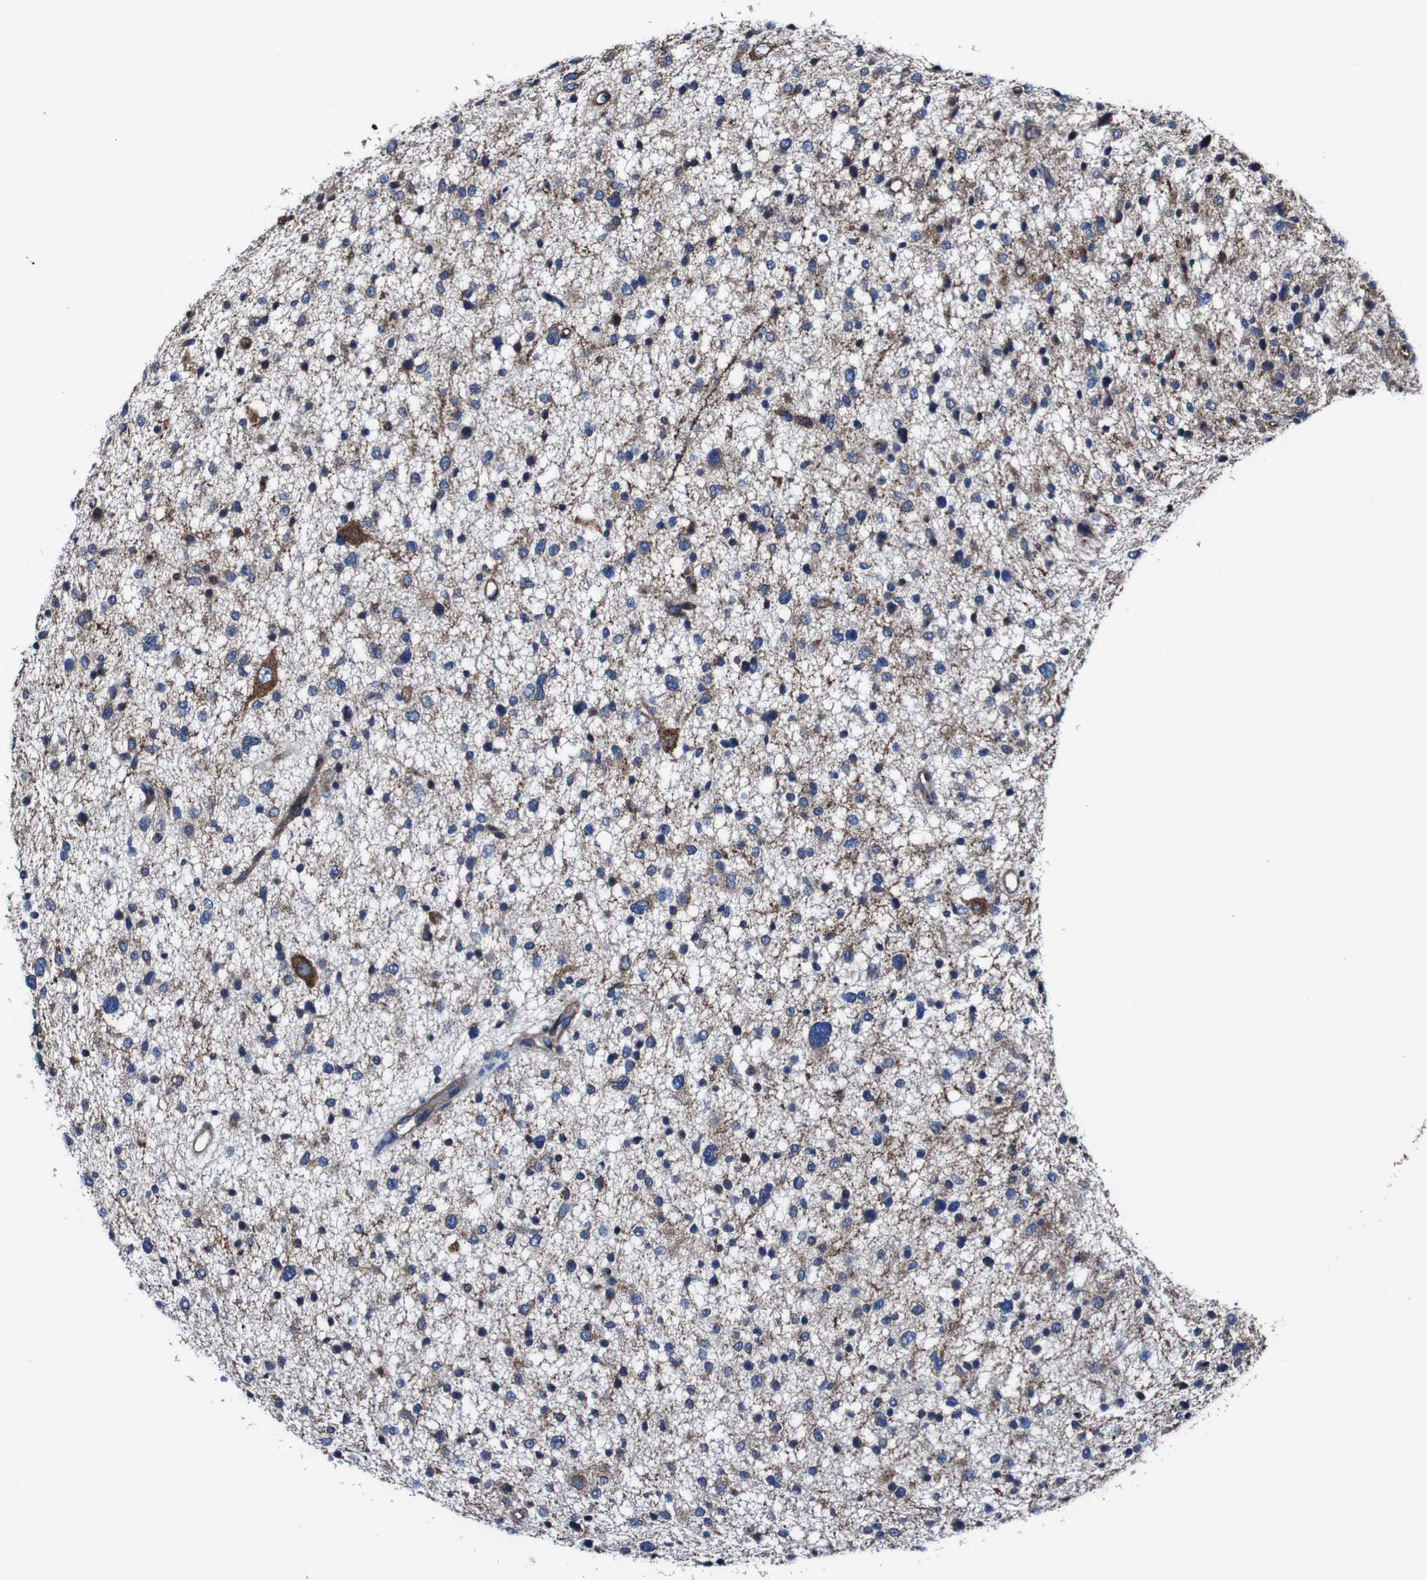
{"staining": {"intensity": "strong", "quantity": "<25%", "location": "cytoplasmic/membranous"}, "tissue": "glioma", "cell_type": "Tumor cells", "image_type": "cancer", "snomed": [{"axis": "morphology", "description": "Glioma, malignant, Low grade"}, {"axis": "topography", "description": "Brain"}], "caption": "Strong cytoplasmic/membranous staining is identified in about <25% of tumor cells in malignant low-grade glioma. Immunohistochemistry stains the protein in brown and the nuclei are stained blue.", "gene": "CSF1R", "patient": {"sex": "female", "age": 37}}